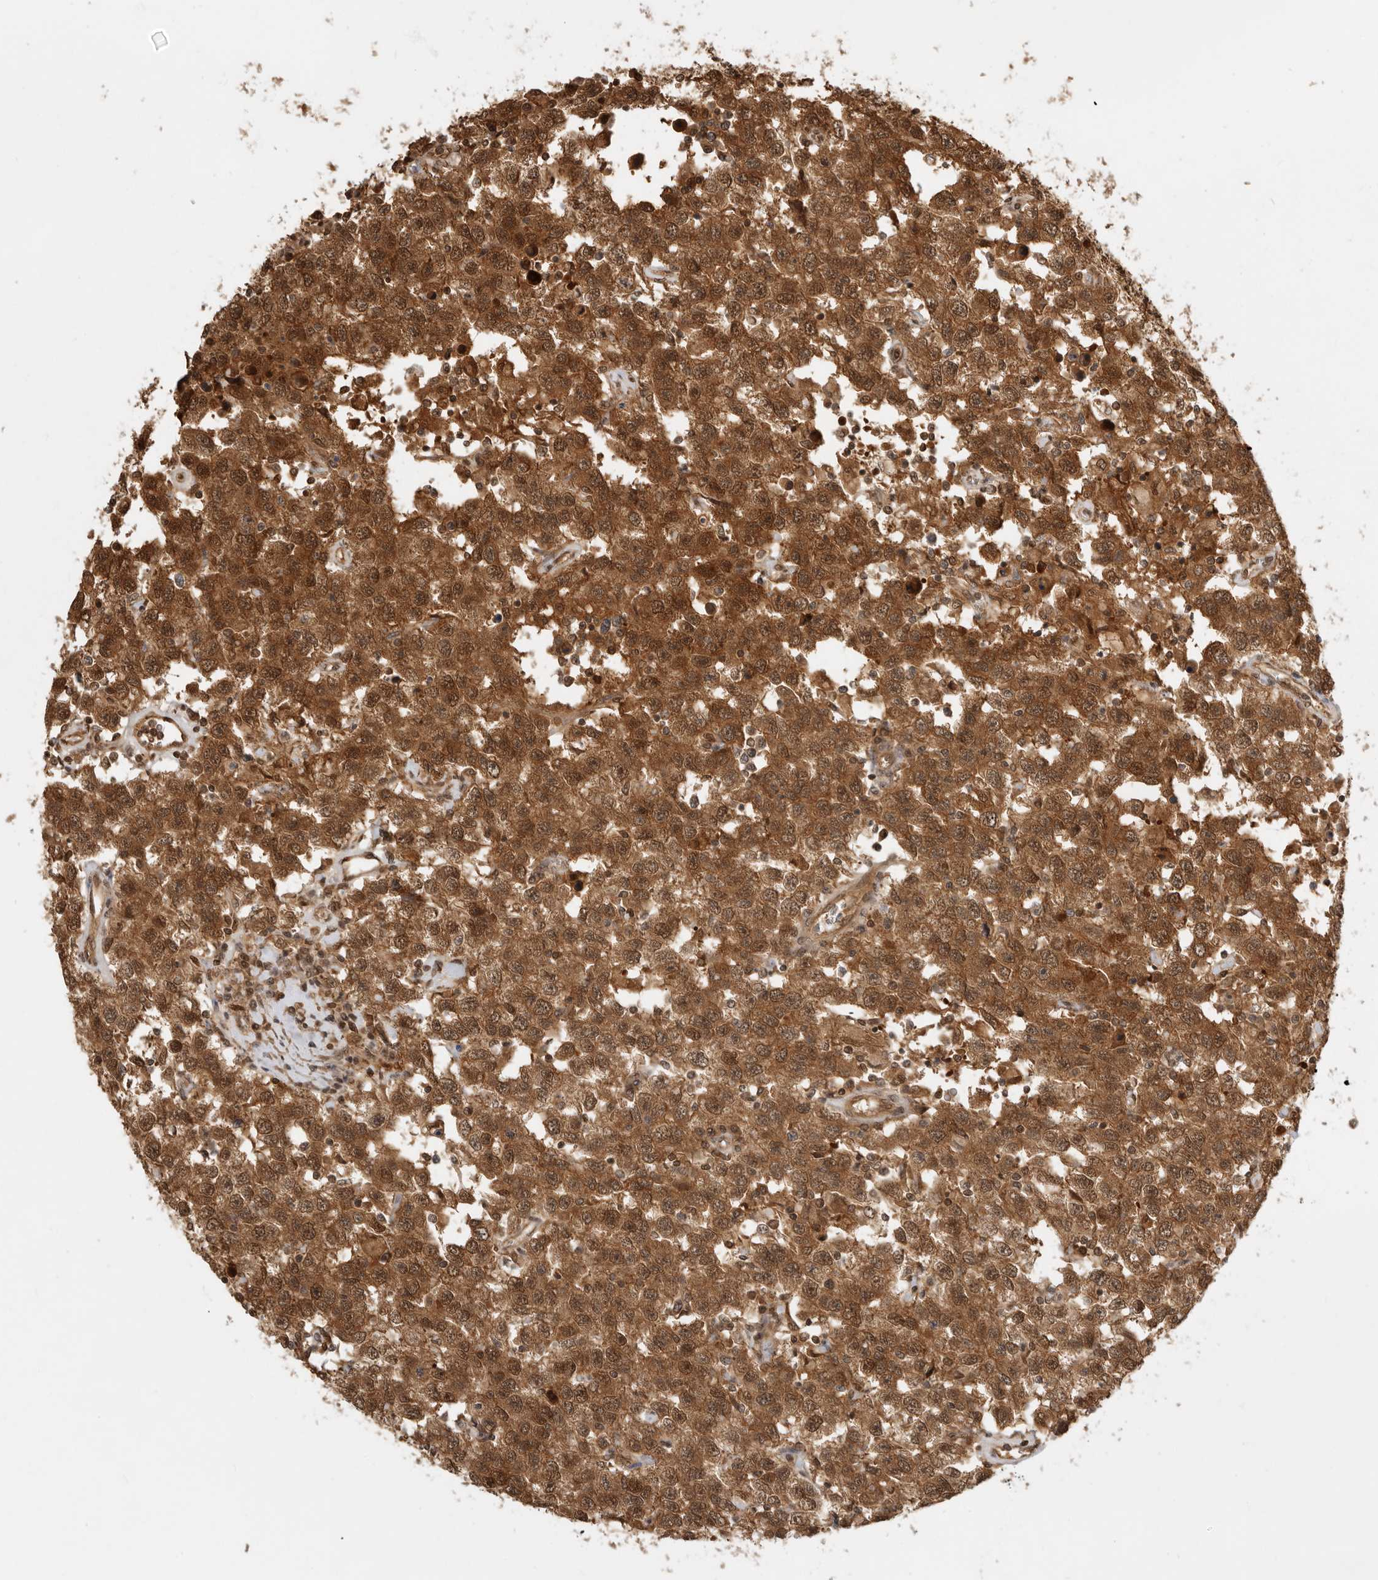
{"staining": {"intensity": "strong", "quantity": ">75%", "location": "cytoplasmic/membranous,nuclear"}, "tissue": "testis cancer", "cell_type": "Tumor cells", "image_type": "cancer", "snomed": [{"axis": "morphology", "description": "Seminoma, NOS"}, {"axis": "topography", "description": "Testis"}], "caption": "A high-resolution histopathology image shows immunohistochemistry staining of testis cancer, which exhibits strong cytoplasmic/membranous and nuclear positivity in about >75% of tumor cells. Ihc stains the protein of interest in brown and the nuclei are stained blue.", "gene": "ADPRS", "patient": {"sex": "male", "age": 41}}